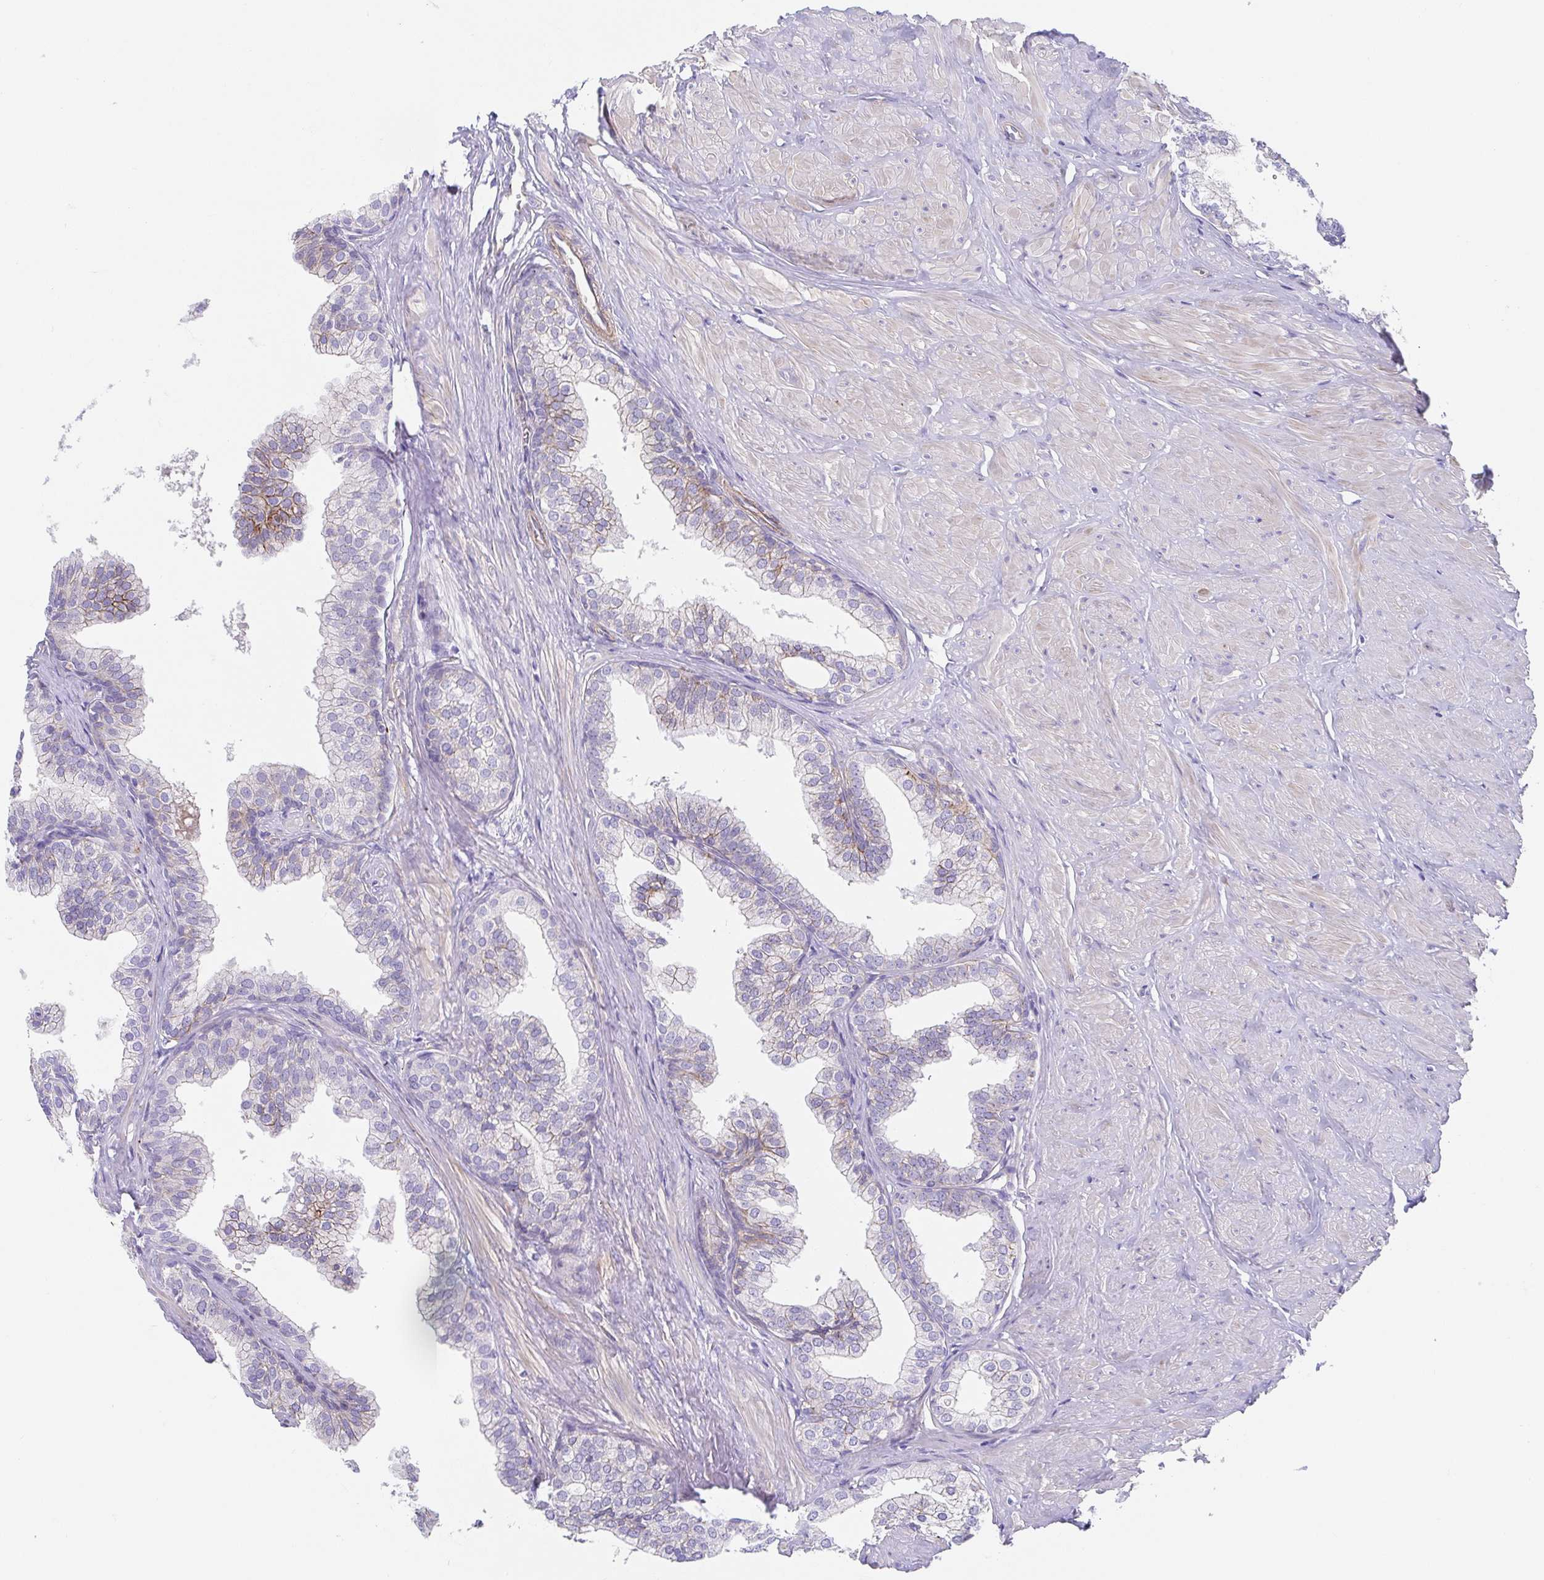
{"staining": {"intensity": "weak", "quantity": "<25%", "location": "cytoplasmic/membranous"}, "tissue": "prostate", "cell_type": "Glandular cells", "image_type": "normal", "snomed": [{"axis": "morphology", "description": "Normal tissue, NOS"}, {"axis": "topography", "description": "Prostate"}, {"axis": "topography", "description": "Peripheral nerve tissue"}], "caption": "The image reveals no significant positivity in glandular cells of prostate.", "gene": "TRAM2", "patient": {"sex": "male", "age": 55}}